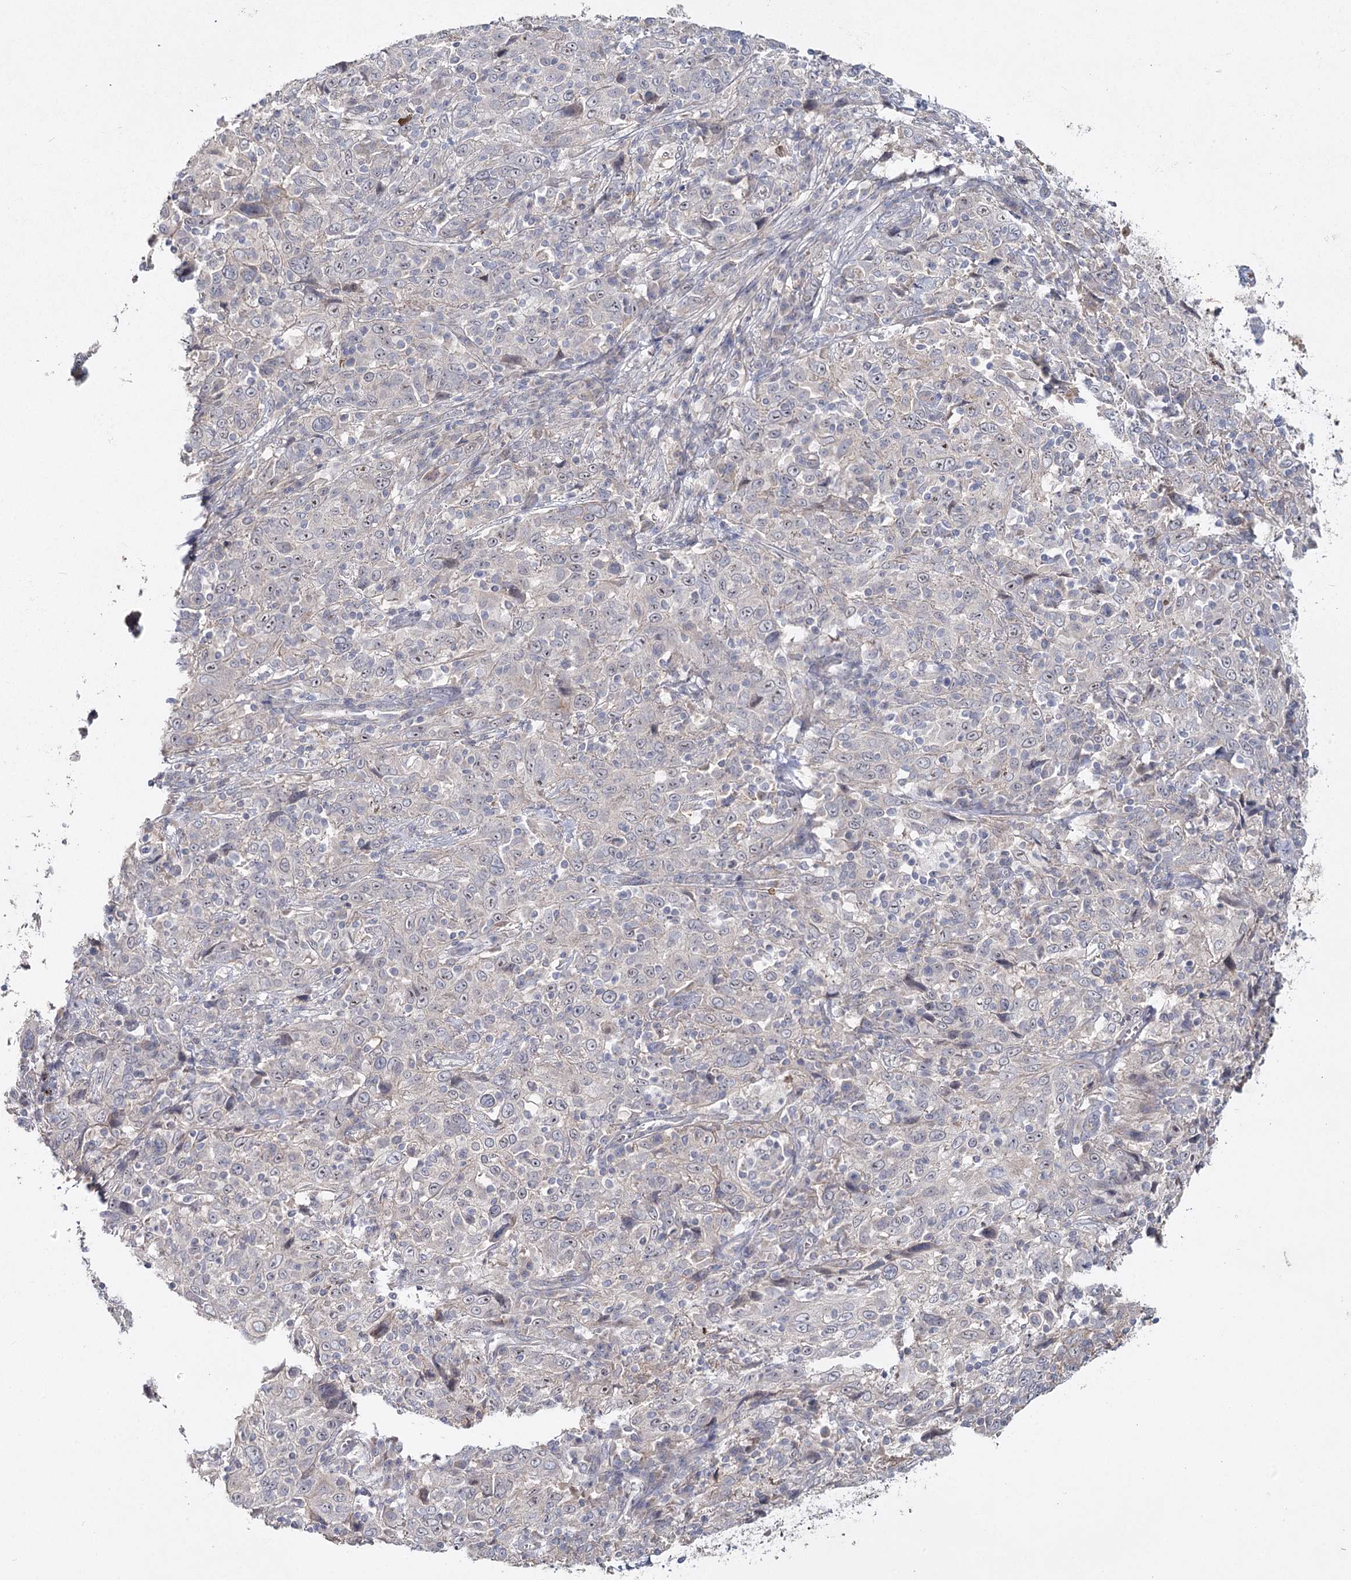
{"staining": {"intensity": "negative", "quantity": "none", "location": "none"}, "tissue": "cervical cancer", "cell_type": "Tumor cells", "image_type": "cancer", "snomed": [{"axis": "morphology", "description": "Squamous cell carcinoma, NOS"}, {"axis": "topography", "description": "Cervix"}], "caption": "Tumor cells are negative for brown protein staining in cervical cancer. (Stains: DAB immunohistochemistry (IHC) with hematoxylin counter stain, Microscopy: brightfield microscopy at high magnification).", "gene": "ANGPTL5", "patient": {"sex": "female", "age": 46}}